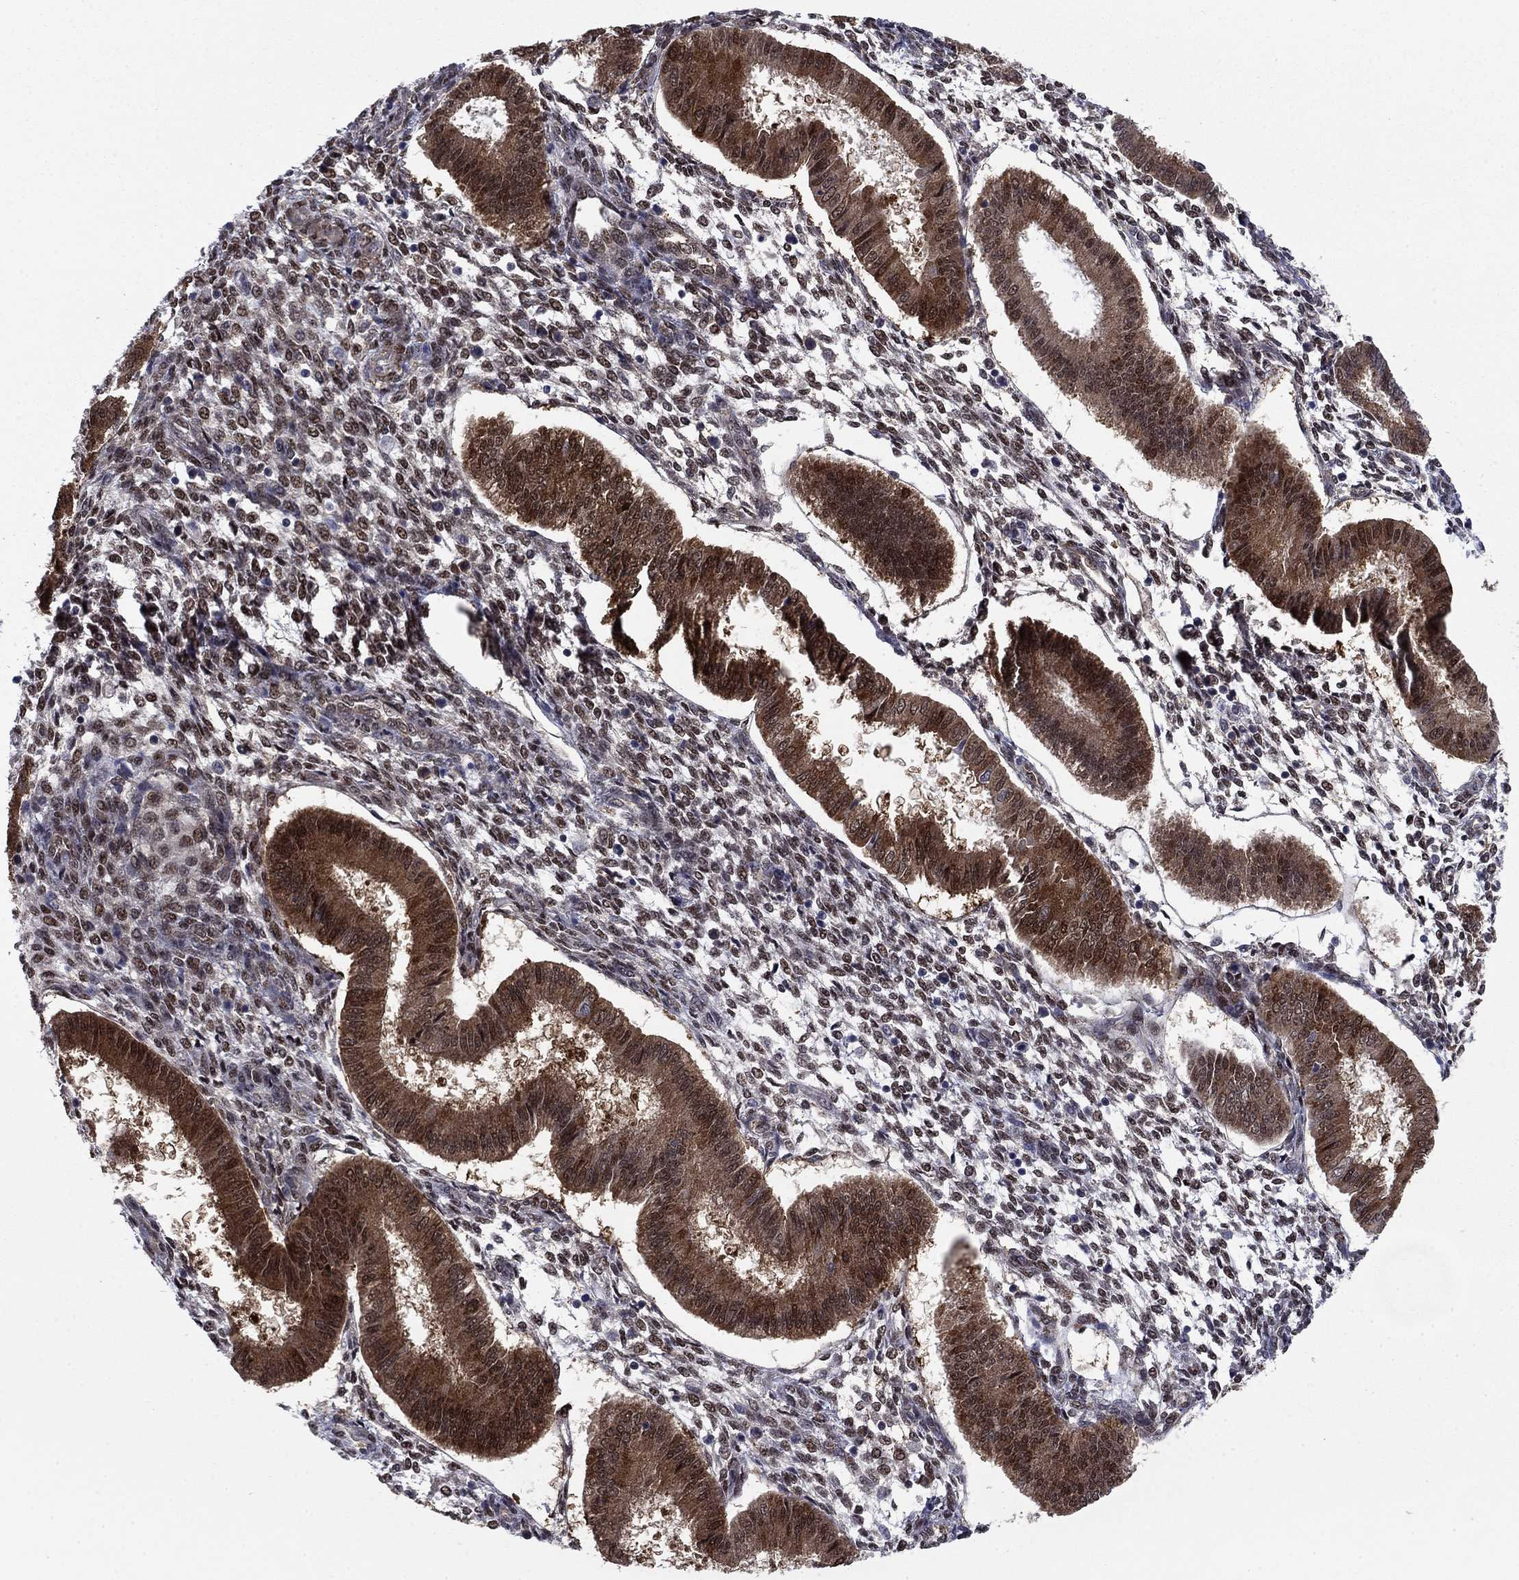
{"staining": {"intensity": "strong", "quantity": ">75%", "location": "nuclear"}, "tissue": "endometrium", "cell_type": "Cells in endometrial stroma", "image_type": "normal", "snomed": [{"axis": "morphology", "description": "Normal tissue, NOS"}, {"axis": "topography", "description": "Endometrium"}], "caption": "The image displays a brown stain indicating the presence of a protein in the nuclear of cells in endometrial stroma in endometrium.", "gene": "FKBP4", "patient": {"sex": "female", "age": 43}}